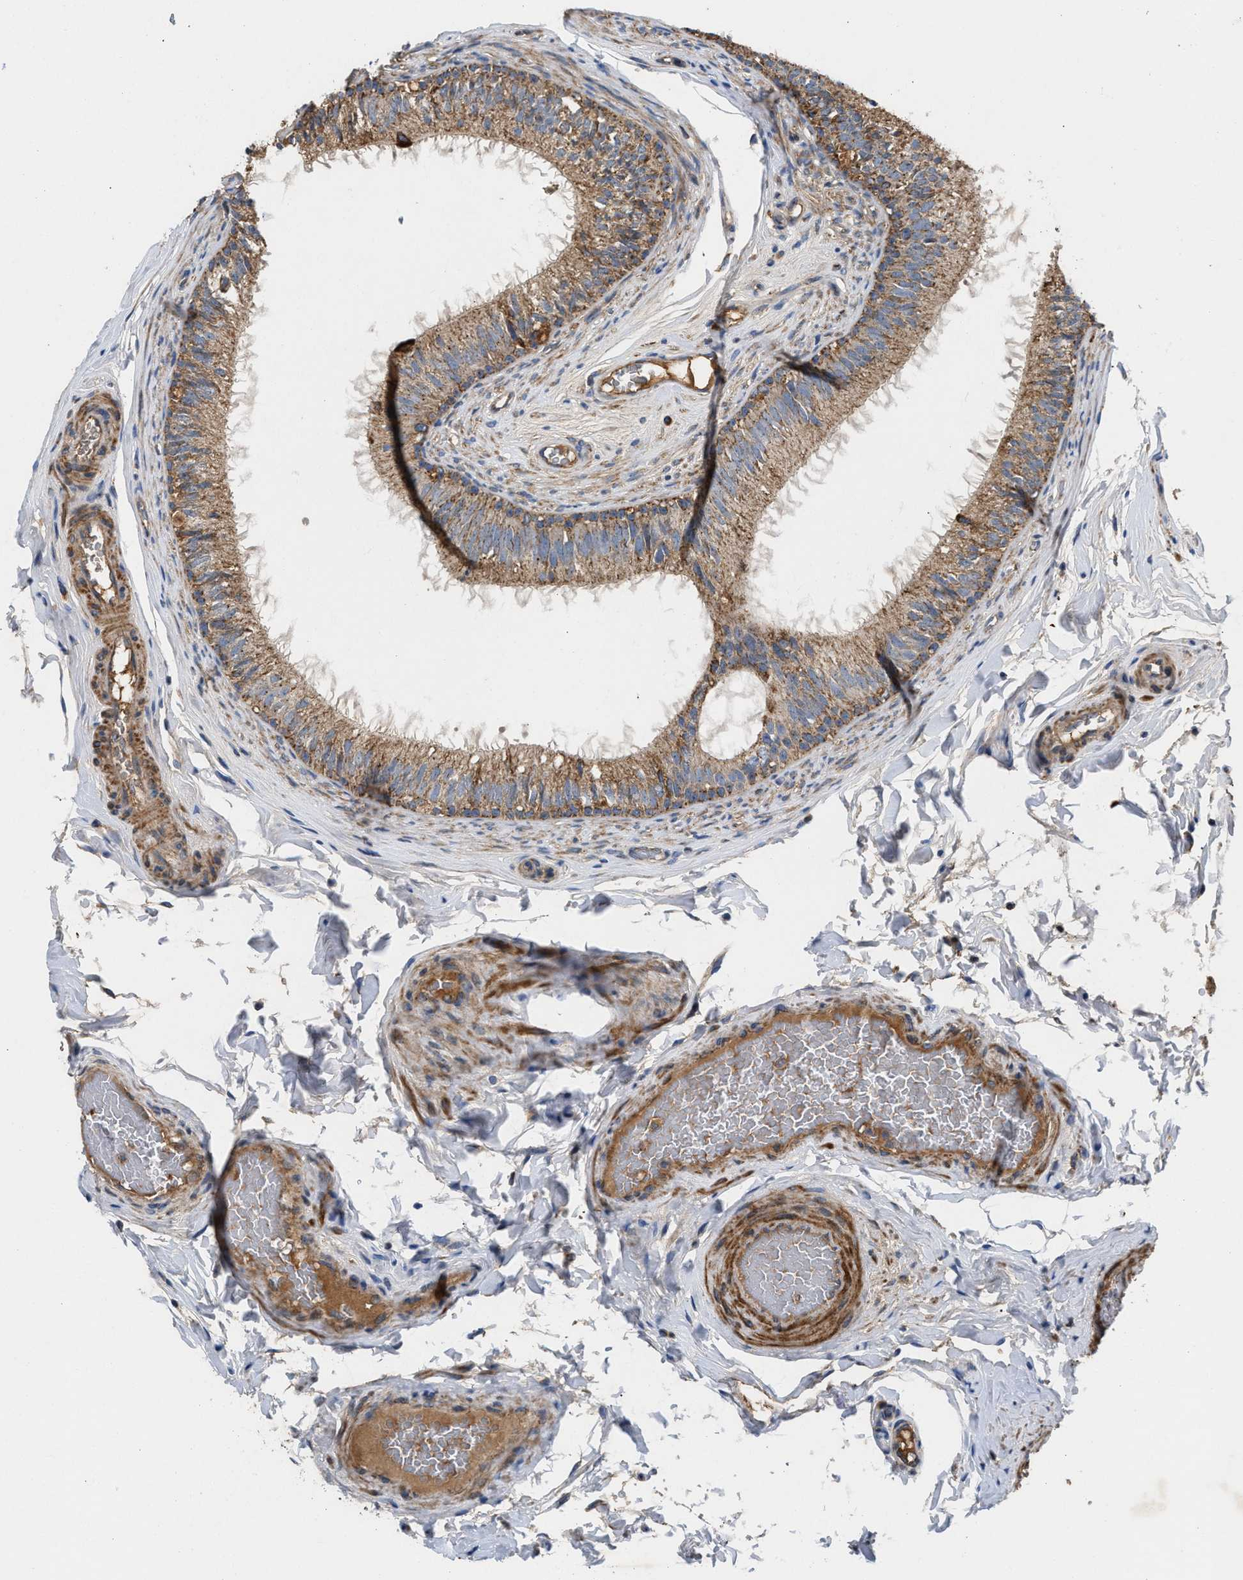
{"staining": {"intensity": "moderate", "quantity": ">75%", "location": "cytoplasmic/membranous"}, "tissue": "epididymis", "cell_type": "Glandular cells", "image_type": "normal", "snomed": [{"axis": "morphology", "description": "Normal tissue, NOS"}, {"axis": "topography", "description": "Testis"}, {"axis": "topography", "description": "Epididymis"}], "caption": "Epididymis stained for a protein displays moderate cytoplasmic/membranous positivity in glandular cells. (Brightfield microscopy of DAB IHC at high magnification).", "gene": "TACO1", "patient": {"sex": "male", "age": 36}}